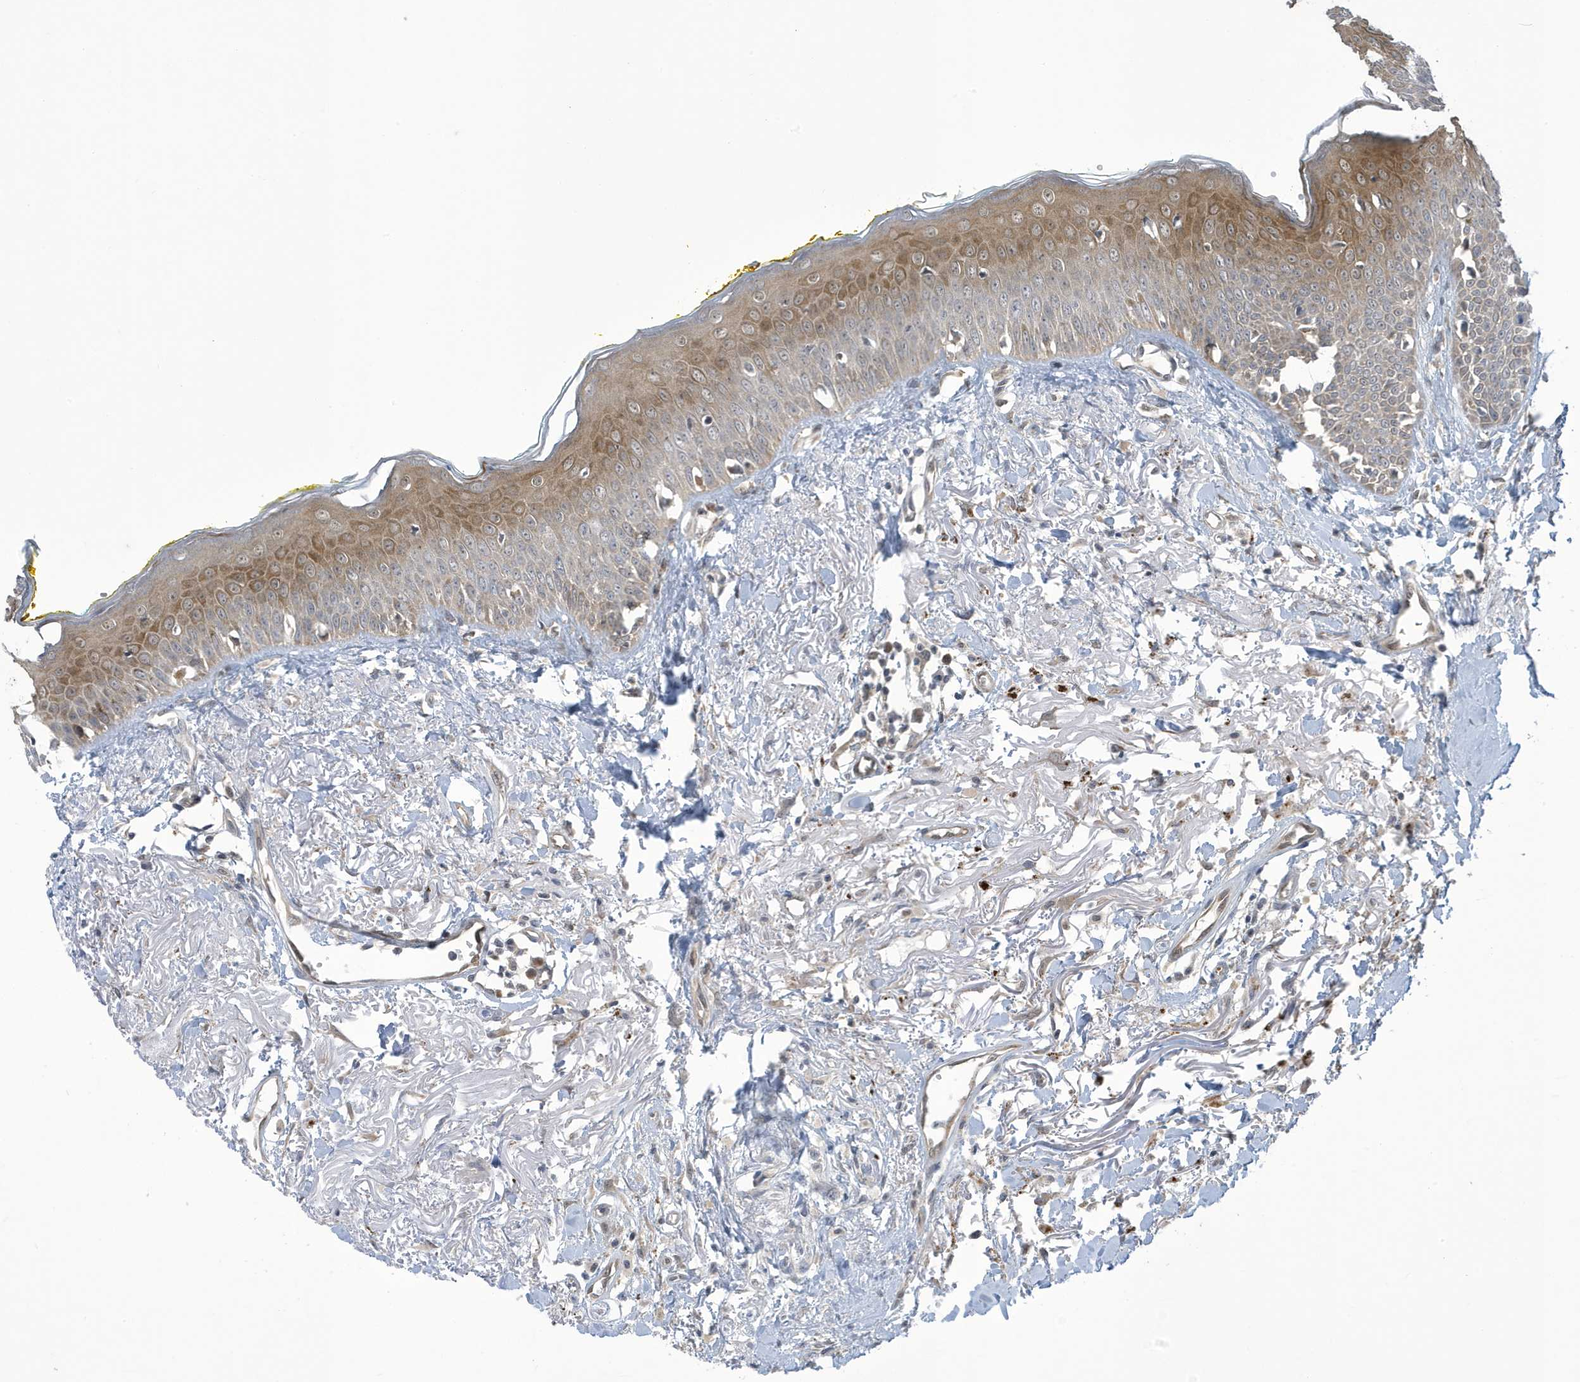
{"staining": {"intensity": "moderate", "quantity": "<25%", "location": "cytoplasmic/membranous,nuclear"}, "tissue": "oral mucosa", "cell_type": "Squamous epithelial cells", "image_type": "normal", "snomed": [{"axis": "morphology", "description": "Normal tissue, NOS"}, {"axis": "topography", "description": "Oral tissue"}], "caption": "Immunohistochemistry (IHC) image of unremarkable oral mucosa: human oral mucosa stained using immunohistochemistry (IHC) exhibits low levels of moderate protein expression localized specifically in the cytoplasmic/membranous,nuclear of squamous epithelial cells, appearing as a cytoplasmic/membranous,nuclear brown color.", "gene": "NCOA7", "patient": {"sex": "female", "age": 70}}